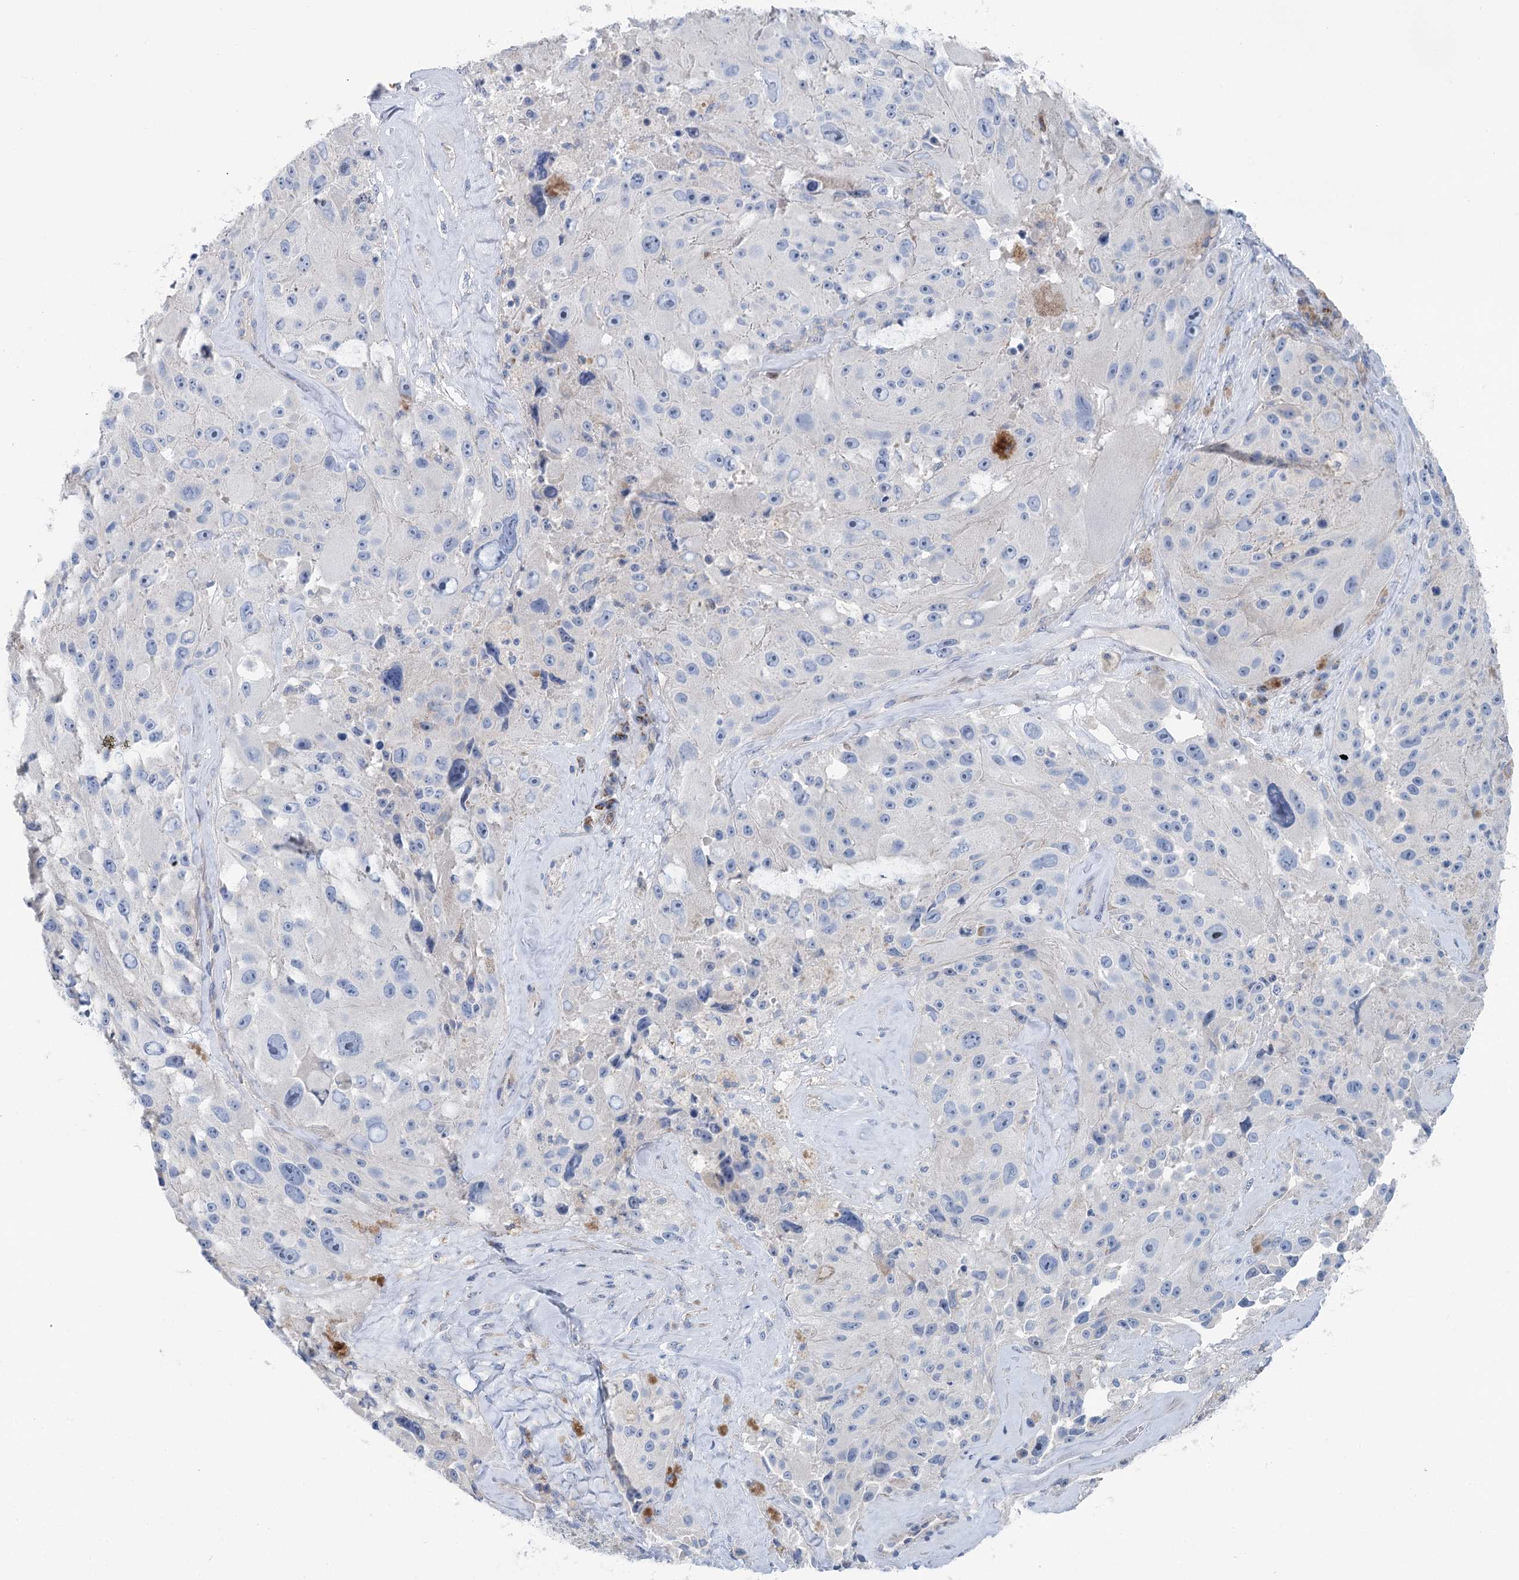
{"staining": {"intensity": "negative", "quantity": "none", "location": "none"}, "tissue": "melanoma", "cell_type": "Tumor cells", "image_type": "cancer", "snomed": [{"axis": "morphology", "description": "Malignant melanoma, Metastatic site"}, {"axis": "topography", "description": "Lymph node"}], "caption": "Melanoma was stained to show a protein in brown. There is no significant expression in tumor cells.", "gene": "MARK2", "patient": {"sex": "male", "age": 62}}